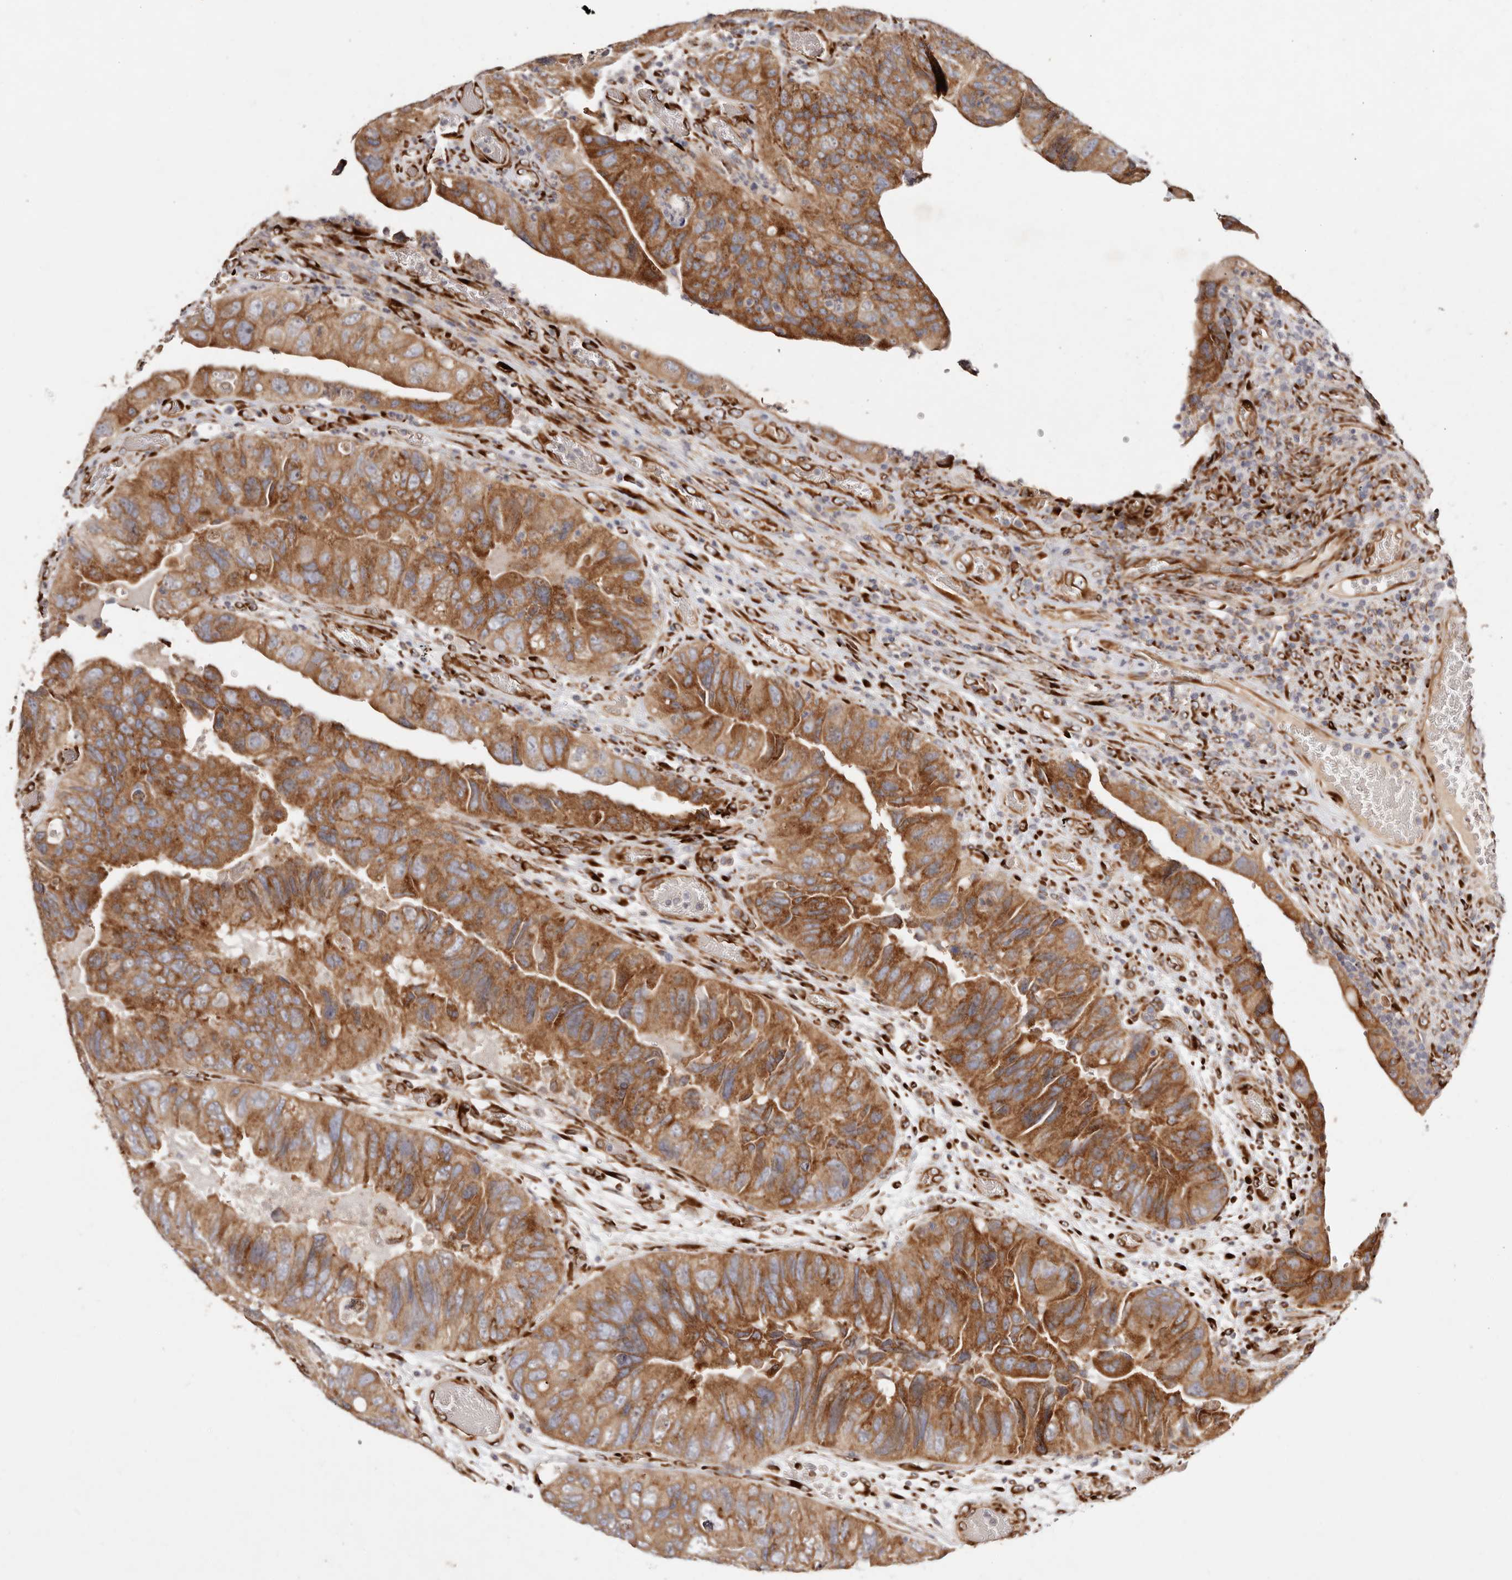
{"staining": {"intensity": "moderate", "quantity": ">75%", "location": "cytoplasmic/membranous"}, "tissue": "colorectal cancer", "cell_type": "Tumor cells", "image_type": "cancer", "snomed": [{"axis": "morphology", "description": "Adenocarcinoma, NOS"}, {"axis": "topography", "description": "Rectum"}], "caption": "Immunohistochemistry (IHC) (DAB (3,3'-diaminobenzidine)) staining of human adenocarcinoma (colorectal) displays moderate cytoplasmic/membranous protein expression in about >75% of tumor cells.", "gene": "SERPINH1", "patient": {"sex": "male", "age": 63}}